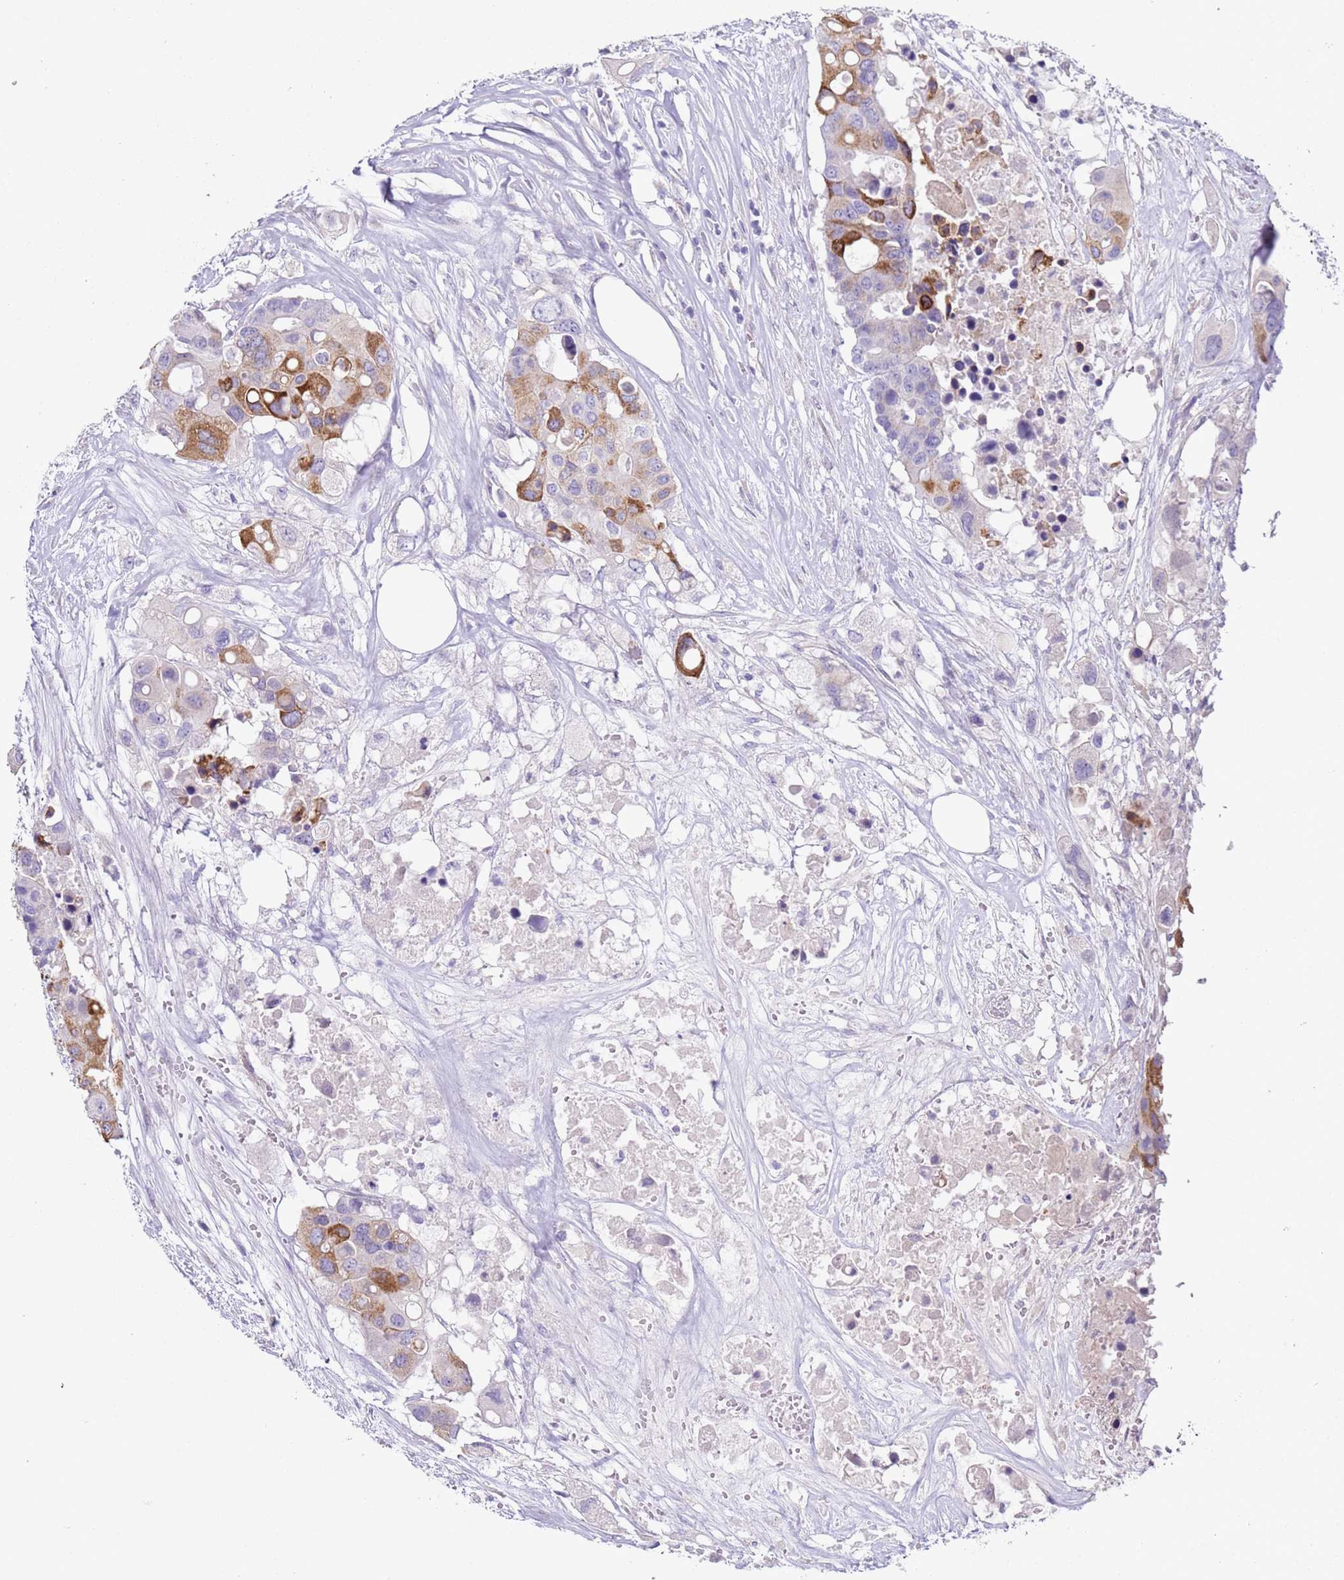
{"staining": {"intensity": "strong", "quantity": "<25%", "location": "cytoplasmic/membranous"}, "tissue": "colorectal cancer", "cell_type": "Tumor cells", "image_type": "cancer", "snomed": [{"axis": "morphology", "description": "Adenocarcinoma, NOS"}, {"axis": "topography", "description": "Colon"}], "caption": "This is an image of immunohistochemistry (IHC) staining of colorectal adenocarcinoma, which shows strong staining in the cytoplasmic/membranous of tumor cells.", "gene": "NPAP1", "patient": {"sex": "male", "age": 77}}